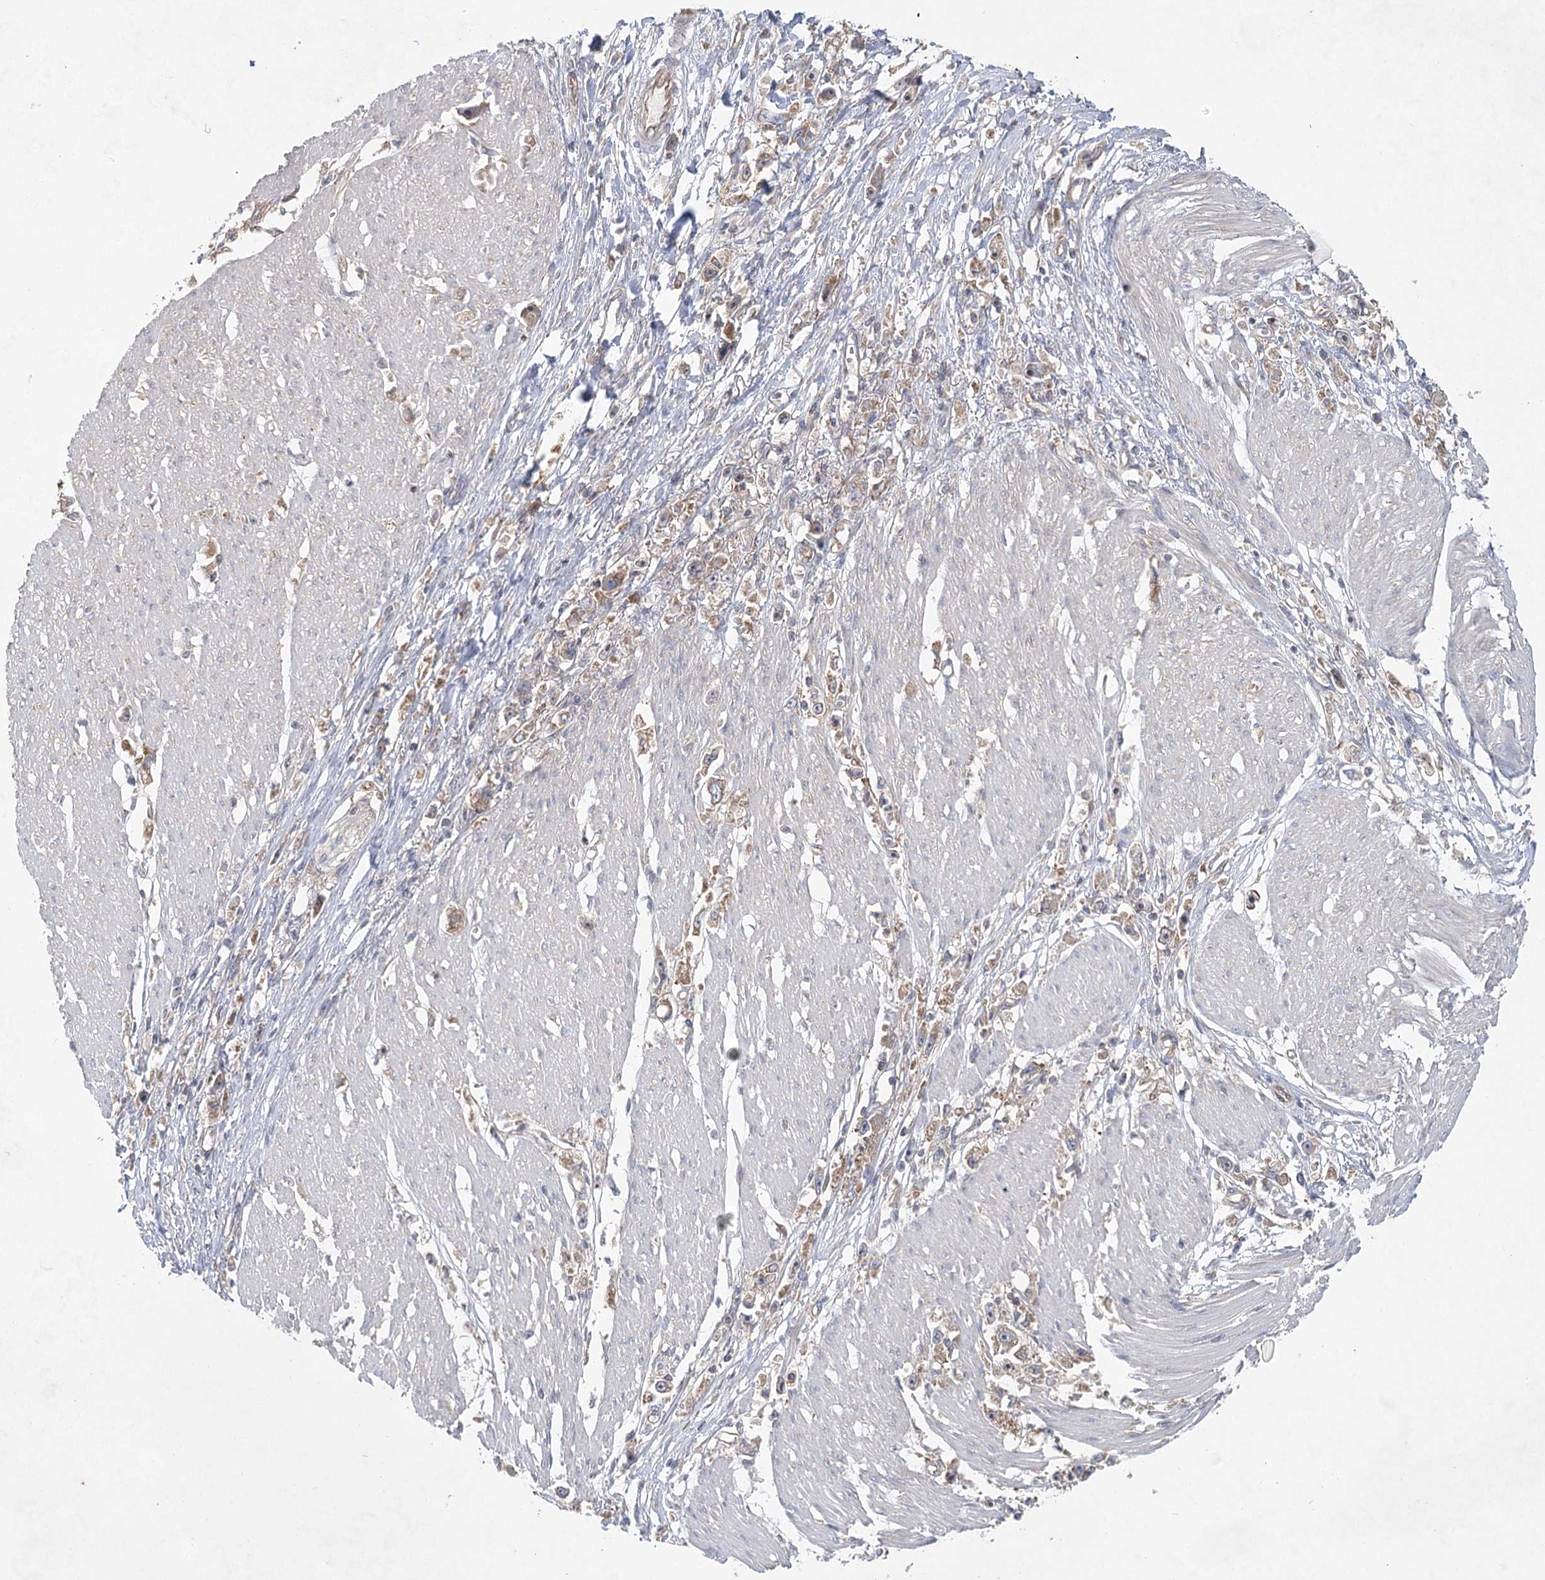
{"staining": {"intensity": "moderate", "quantity": ">75%", "location": "cytoplasmic/membranous"}, "tissue": "stomach cancer", "cell_type": "Tumor cells", "image_type": "cancer", "snomed": [{"axis": "morphology", "description": "Adenocarcinoma, NOS"}, {"axis": "topography", "description": "Stomach"}], "caption": "A high-resolution image shows immunohistochemistry staining of stomach cancer (adenocarcinoma), which shows moderate cytoplasmic/membranous positivity in about >75% of tumor cells. The protein of interest is shown in brown color, while the nuclei are stained blue.", "gene": "EIF3A", "patient": {"sex": "female", "age": 59}}